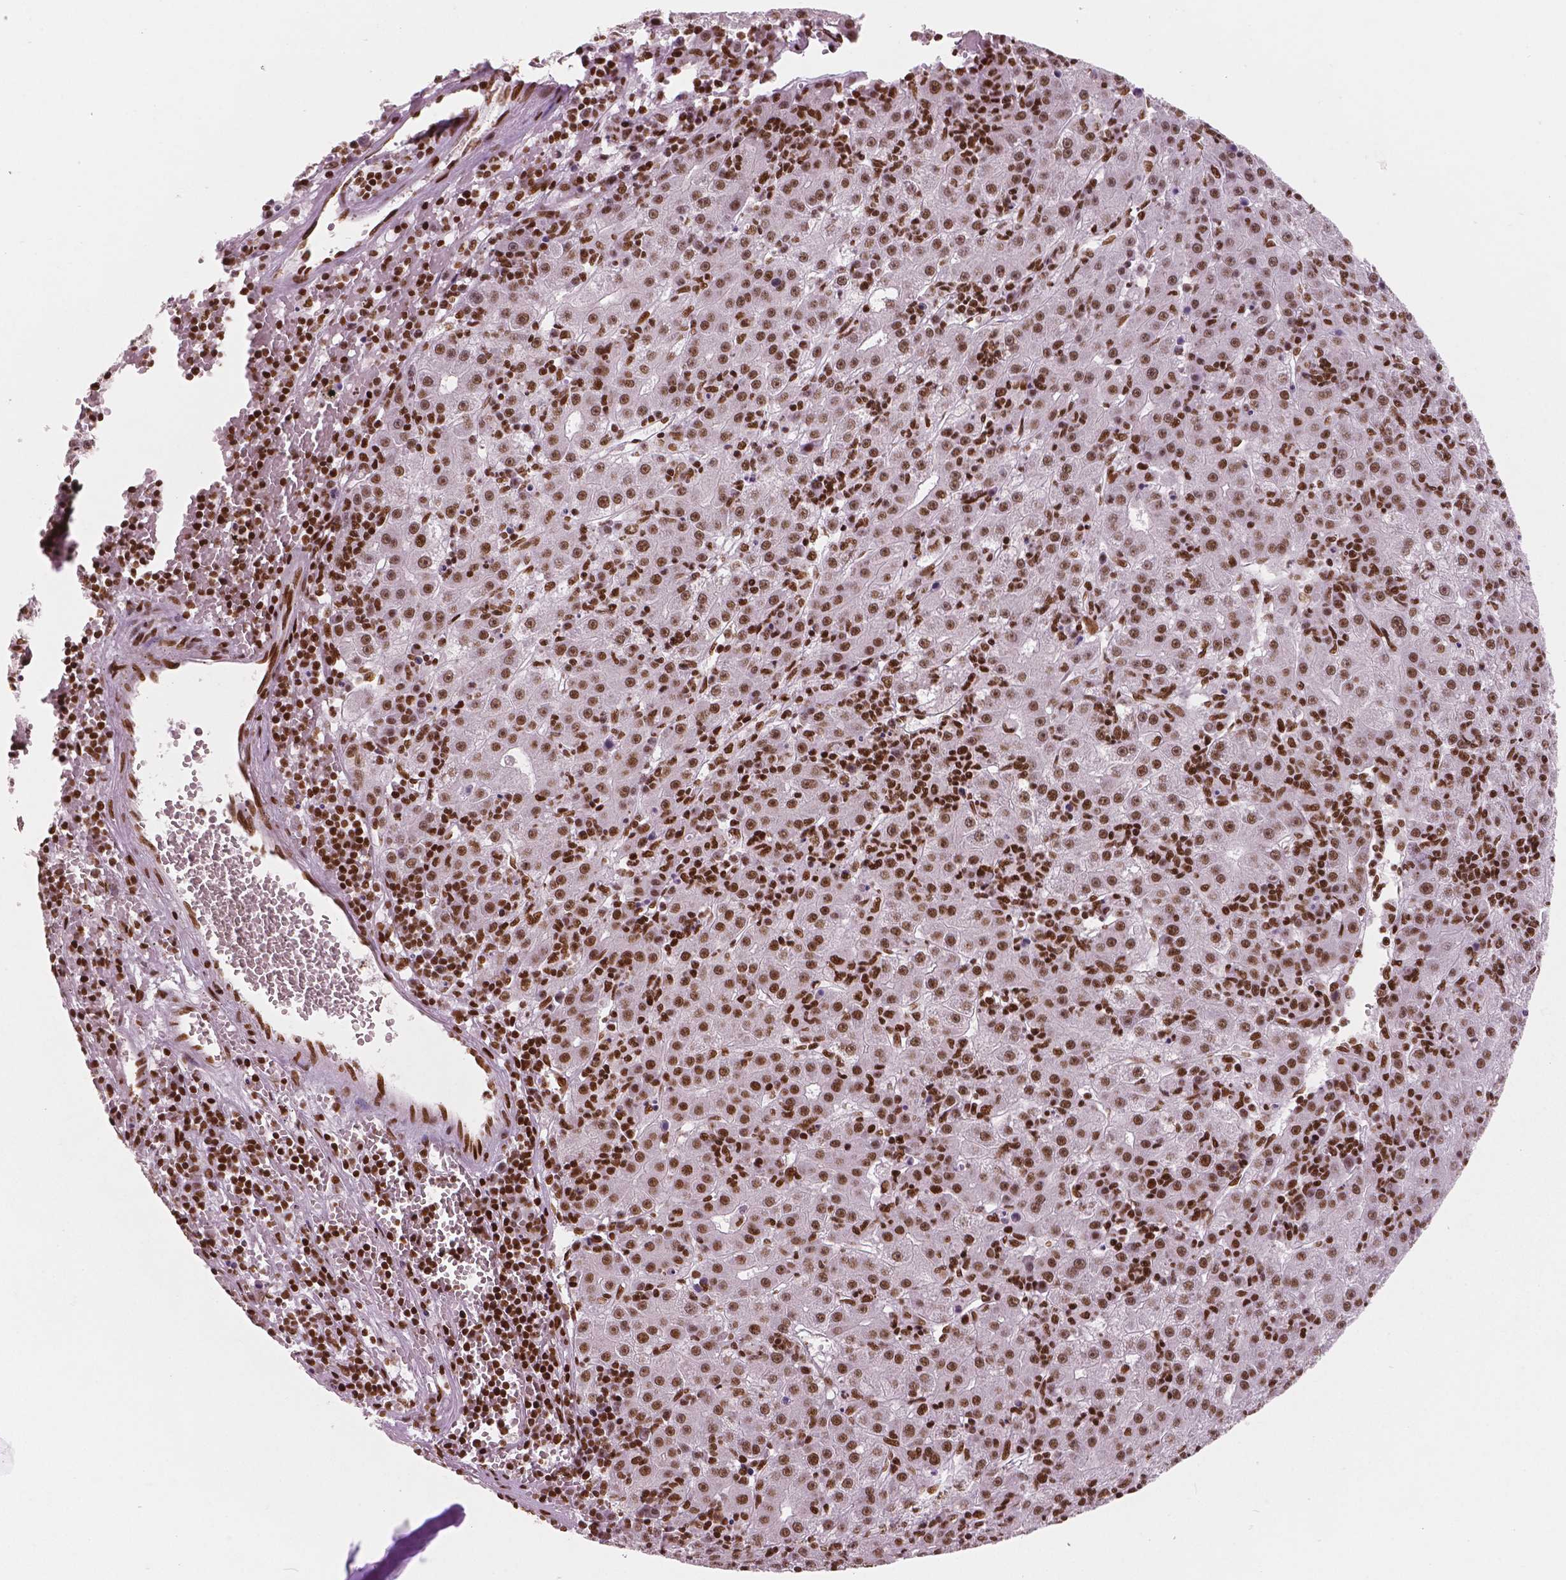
{"staining": {"intensity": "moderate", "quantity": ">75%", "location": "nuclear"}, "tissue": "liver cancer", "cell_type": "Tumor cells", "image_type": "cancer", "snomed": [{"axis": "morphology", "description": "Carcinoma, Hepatocellular, NOS"}, {"axis": "topography", "description": "Liver"}], "caption": "A micrograph of liver cancer stained for a protein reveals moderate nuclear brown staining in tumor cells. (Brightfield microscopy of DAB IHC at high magnification).", "gene": "BRD4", "patient": {"sex": "male", "age": 76}}